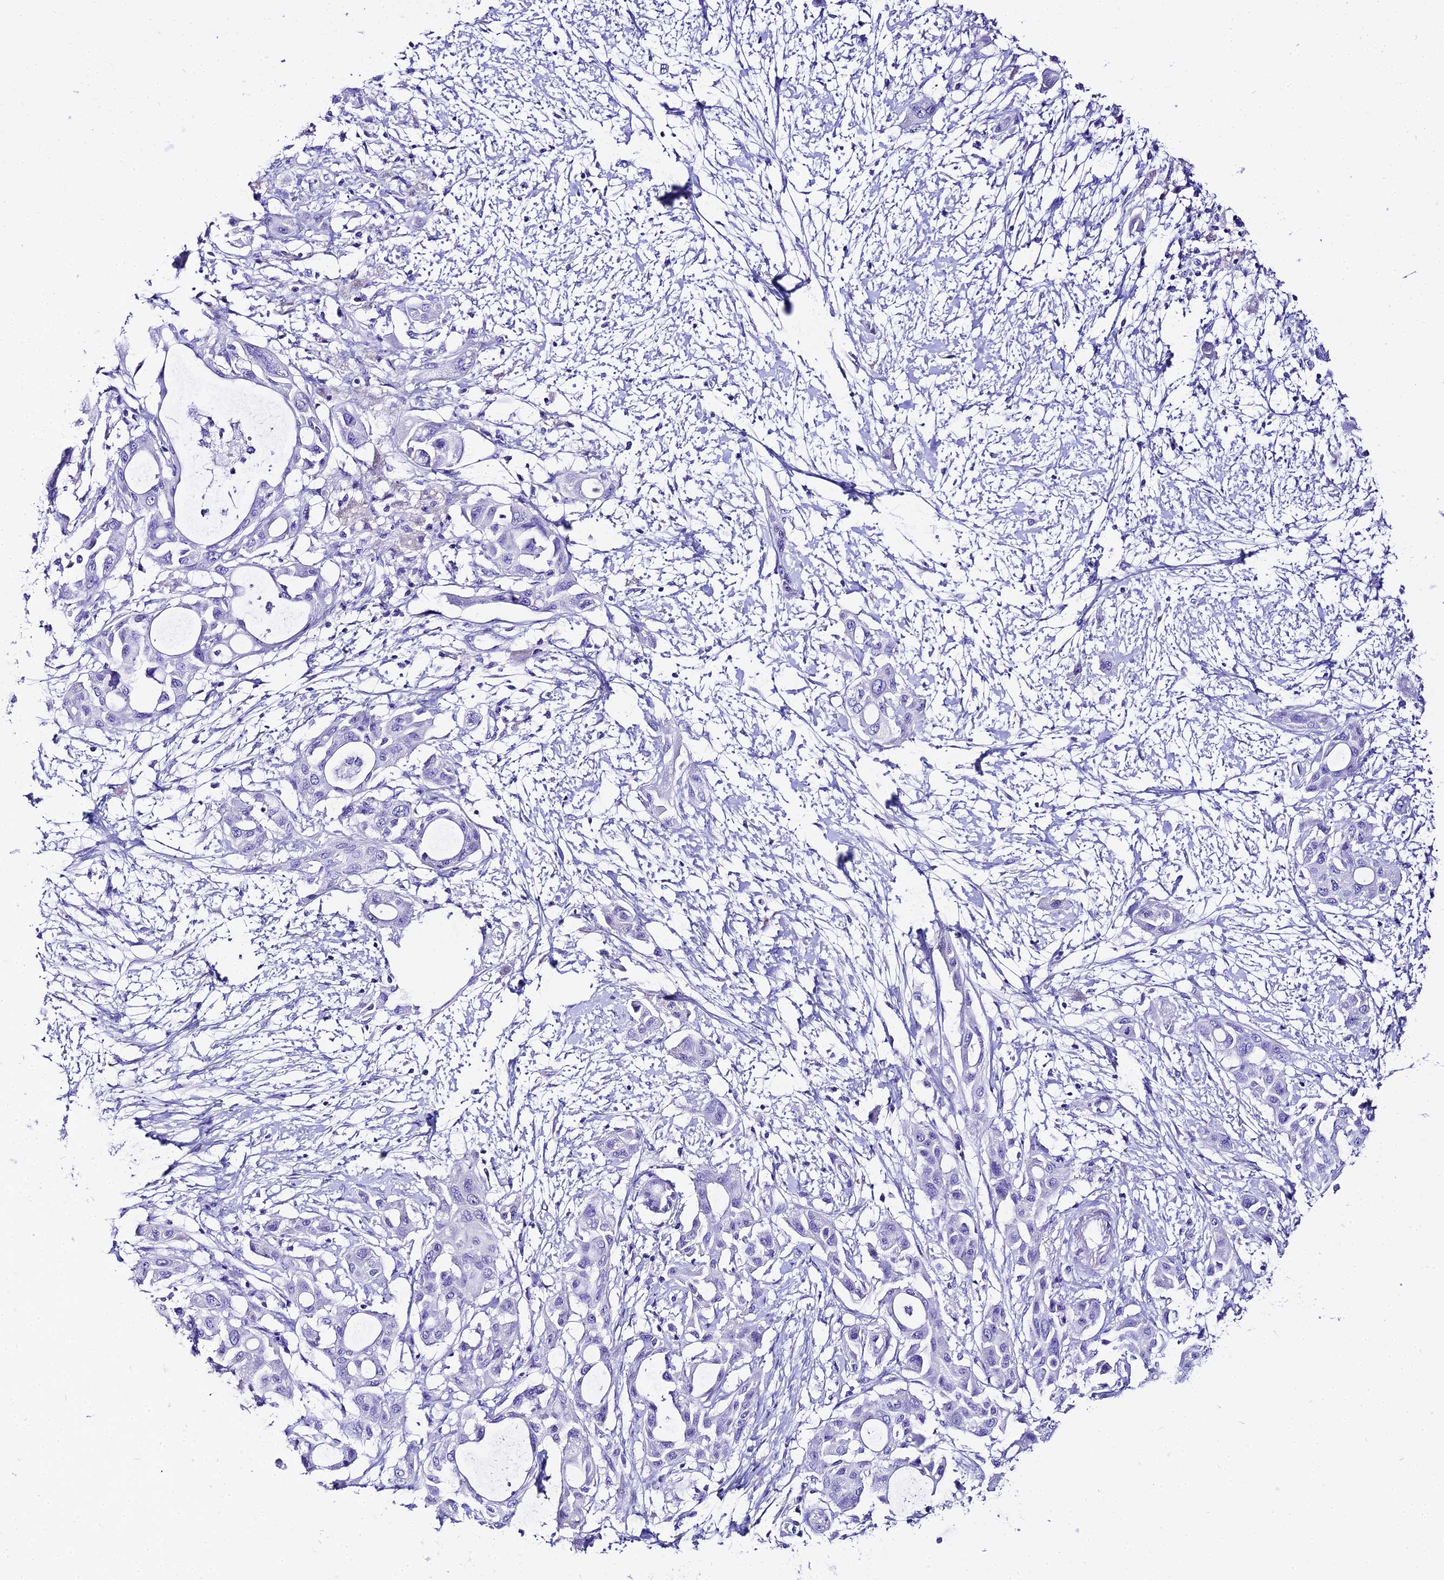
{"staining": {"intensity": "negative", "quantity": "none", "location": "none"}, "tissue": "pancreatic cancer", "cell_type": "Tumor cells", "image_type": "cancer", "snomed": [{"axis": "morphology", "description": "Adenocarcinoma, NOS"}, {"axis": "topography", "description": "Pancreas"}], "caption": "This micrograph is of pancreatic cancer stained with IHC to label a protein in brown with the nuclei are counter-stained blue. There is no expression in tumor cells. The staining is performed using DAB (3,3'-diaminobenzidine) brown chromogen with nuclei counter-stained in using hematoxylin.", "gene": "TRMT44", "patient": {"sex": "male", "age": 68}}